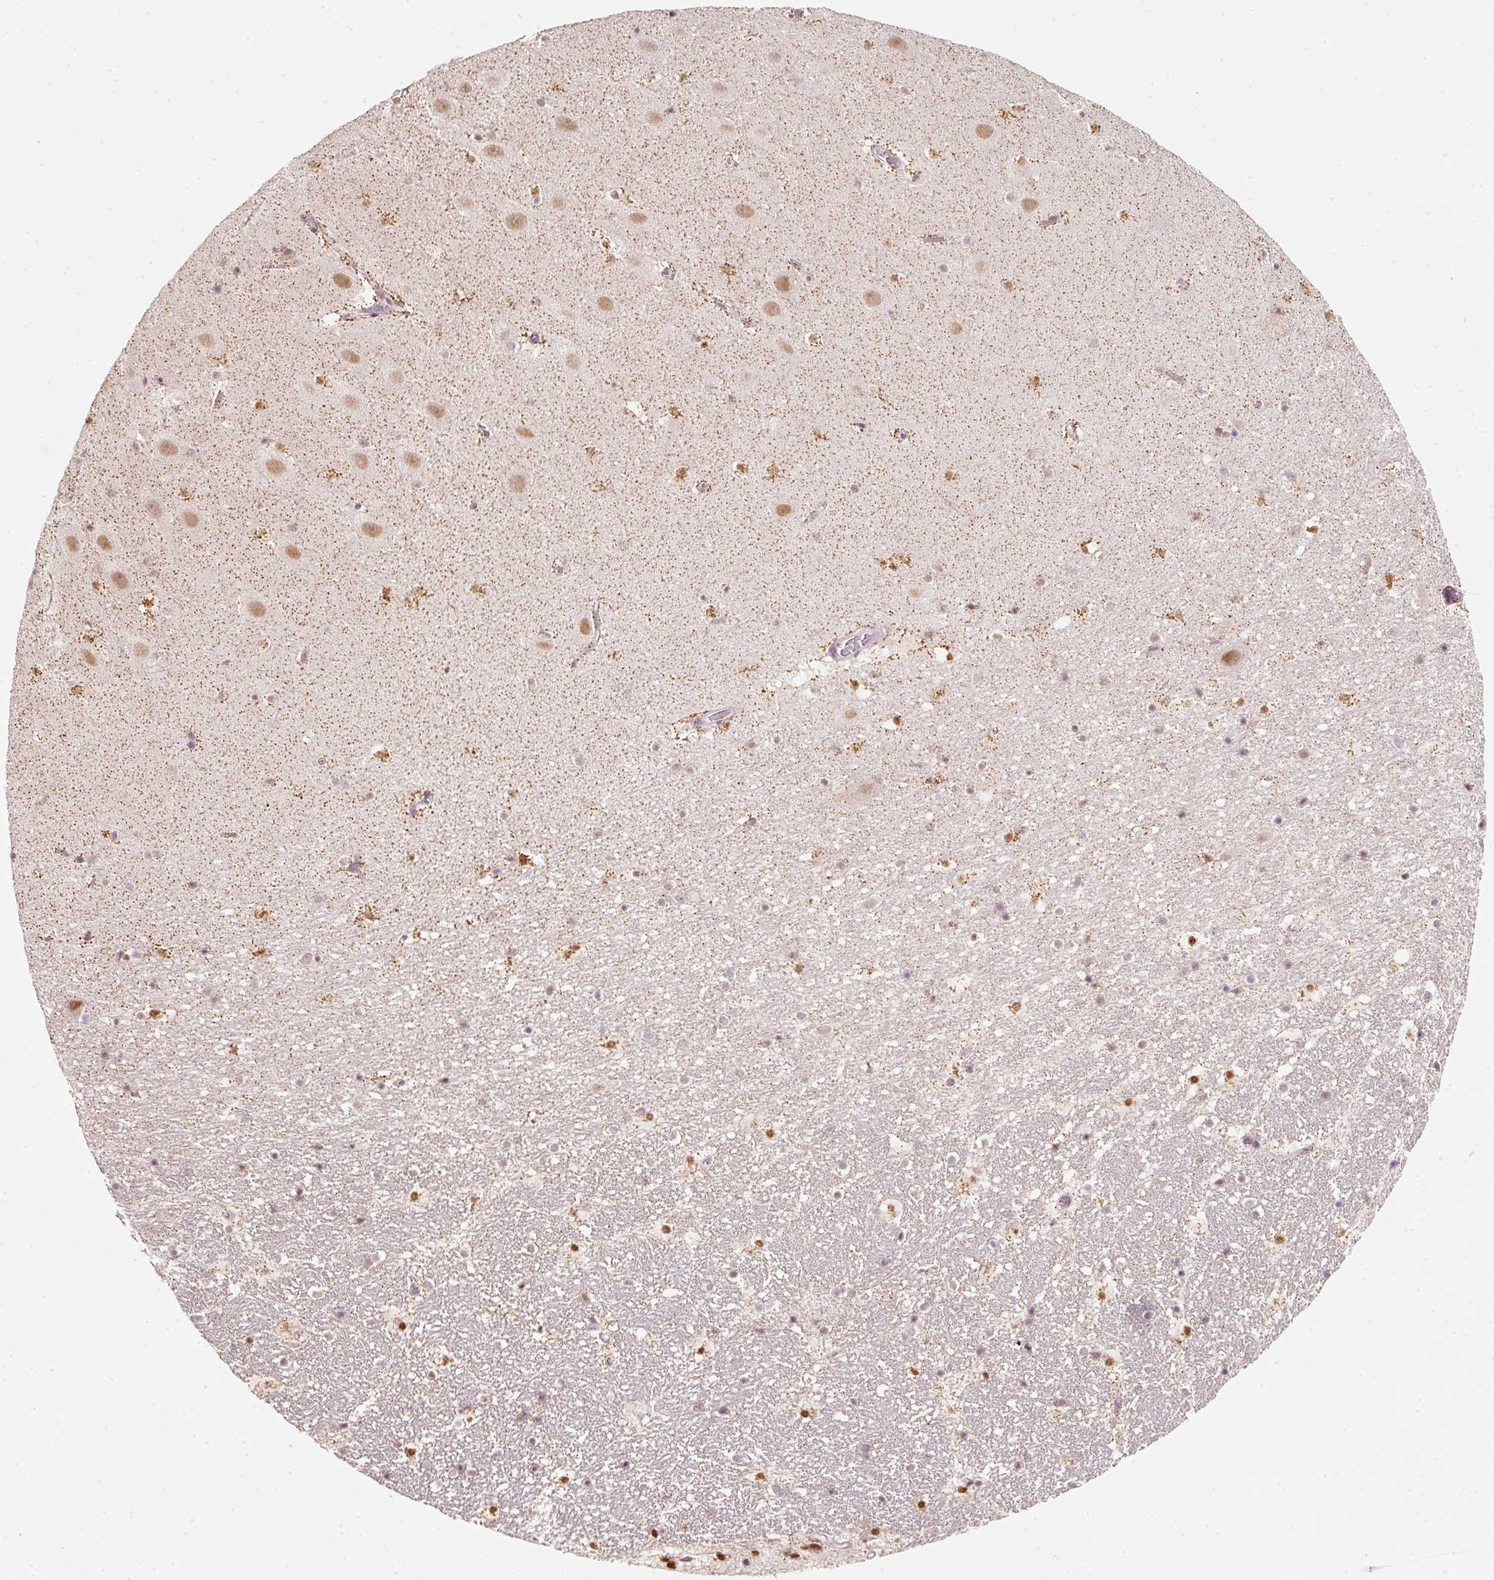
{"staining": {"intensity": "weak", "quantity": "25%-75%", "location": "nuclear"}, "tissue": "hippocampus", "cell_type": "Glial cells", "image_type": "normal", "snomed": [{"axis": "morphology", "description": "Normal tissue, NOS"}, {"axis": "topography", "description": "Hippocampus"}], "caption": "Glial cells demonstrate low levels of weak nuclear staining in approximately 25%-75% of cells in benign human hippocampus. (Stains: DAB in brown, nuclei in blue, Microscopy: brightfield microscopy at high magnification).", "gene": "FSTL3", "patient": {"sex": "male", "age": 37}}